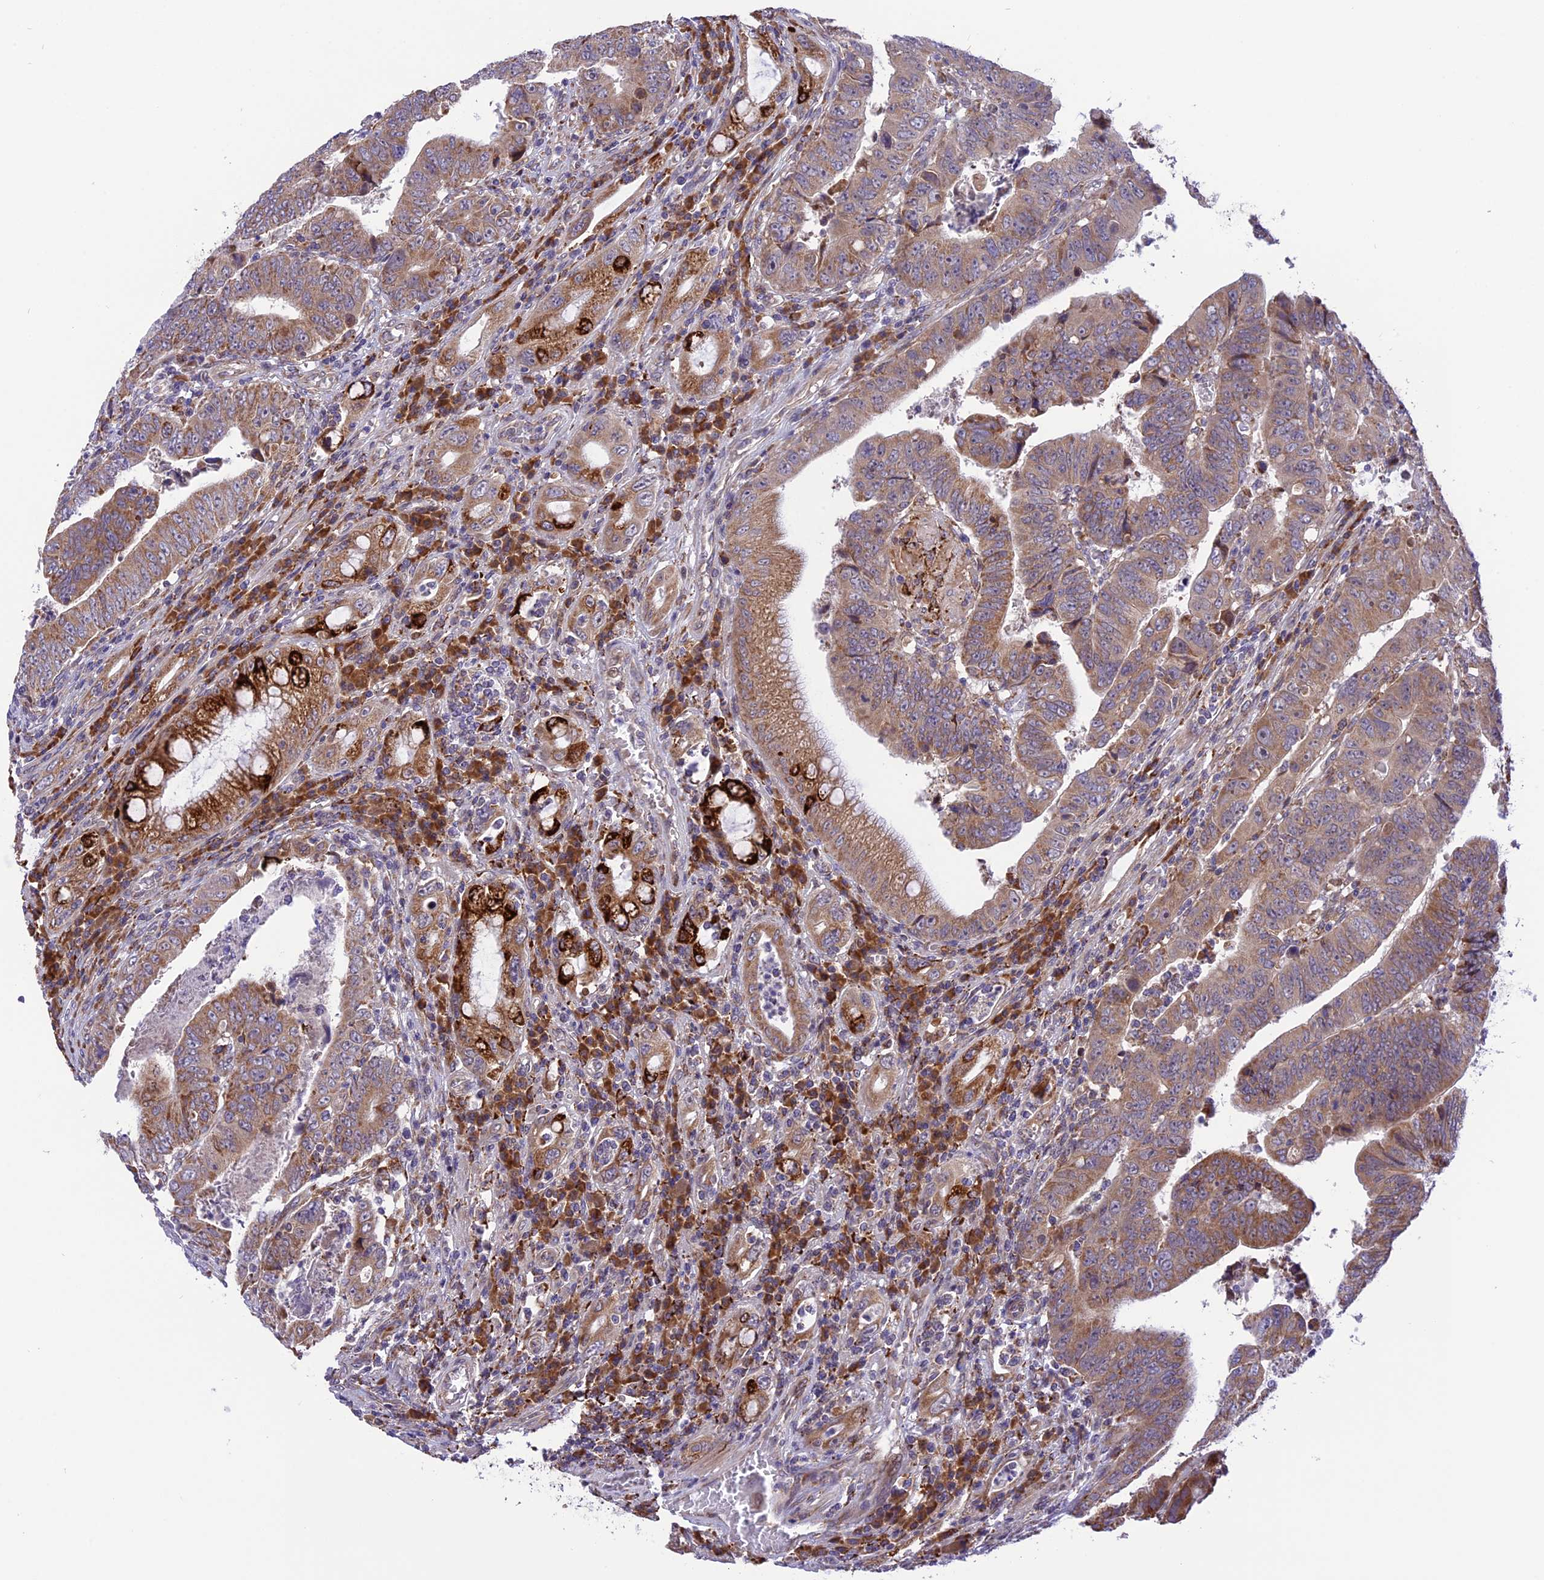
{"staining": {"intensity": "moderate", "quantity": ">75%", "location": "cytoplasmic/membranous"}, "tissue": "colorectal cancer", "cell_type": "Tumor cells", "image_type": "cancer", "snomed": [{"axis": "morphology", "description": "Normal tissue, NOS"}, {"axis": "morphology", "description": "Adenocarcinoma, NOS"}, {"axis": "topography", "description": "Rectum"}], "caption": "Colorectal adenocarcinoma was stained to show a protein in brown. There is medium levels of moderate cytoplasmic/membranous positivity in about >75% of tumor cells.", "gene": "ARMCX6", "patient": {"sex": "female", "age": 65}}